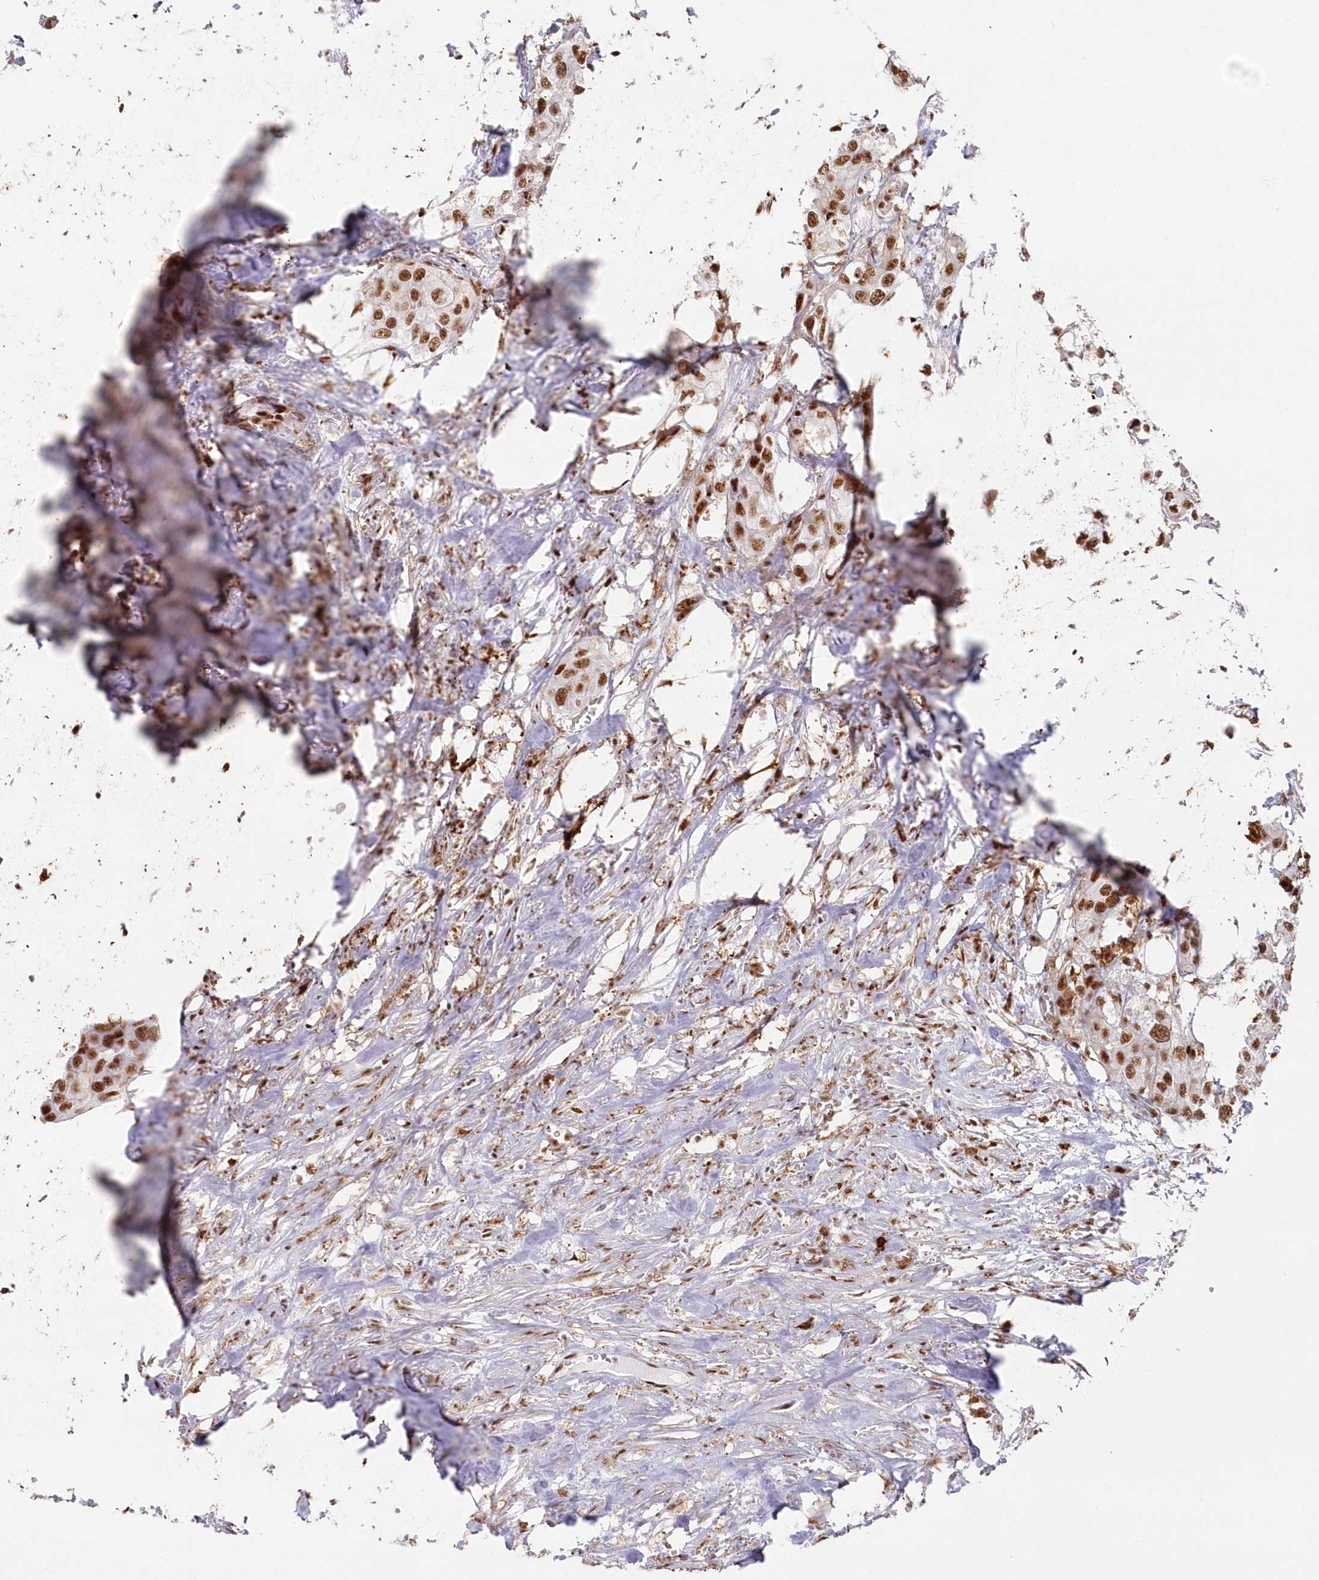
{"staining": {"intensity": "moderate", "quantity": ">75%", "location": "nuclear"}, "tissue": "urothelial cancer", "cell_type": "Tumor cells", "image_type": "cancer", "snomed": [{"axis": "morphology", "description": "Urothelial carcinoma, High grade"}, {"axis": "topography", "description": "Urinary bladder"}], "caption": "High-power microscopy captured an immunohistochemistry histopathology image of urothelial cancer, revealing moderate nuclear expression in approximately >75% of tumor cells. The protein is shown in brown color, while the nuclei are stained blue.", "gene": "DDX46", "patient": {"sex": "male", "age": 64}}